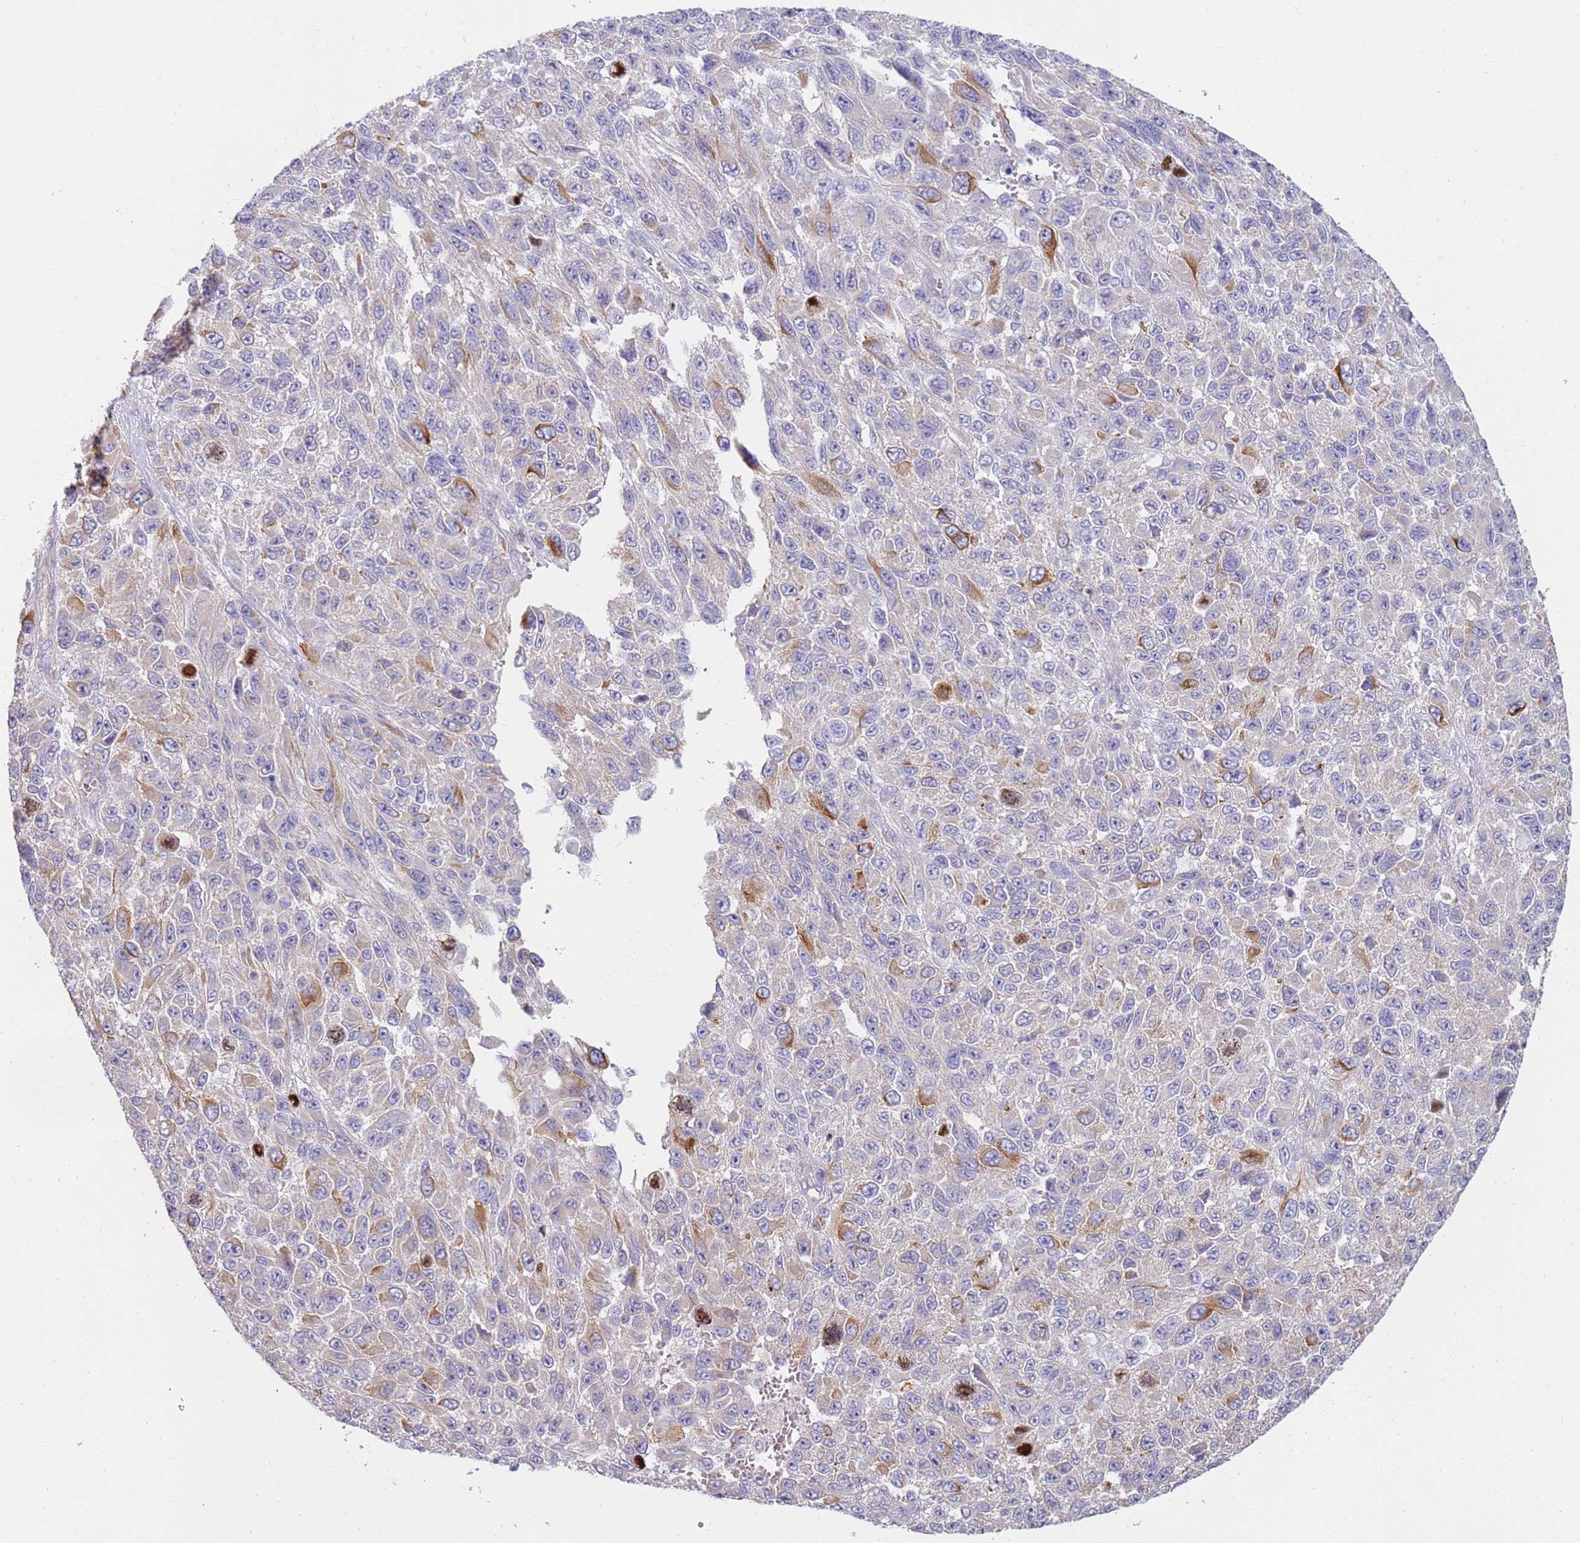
{"staining": {"intensity": "negative", "quantity": "none", "location": "none"}, "tissue": "melanoma", "cell_type": "Tumor cells", "image_type": "cancer", "snomed": [{"axis": "morphology", "description": "Normal tissue, NOS"}, {"axis": "morphology", "description": "Malignant melanoma, NOS"}, {"axis": "topography", "description": "Skin"}], "caption": "Tumor cells show no significant protein positivity in melanoma. Nuclei are stained in blue.", "gene": "NMUR2", "patient": {"sex": "female", "age": 96}}